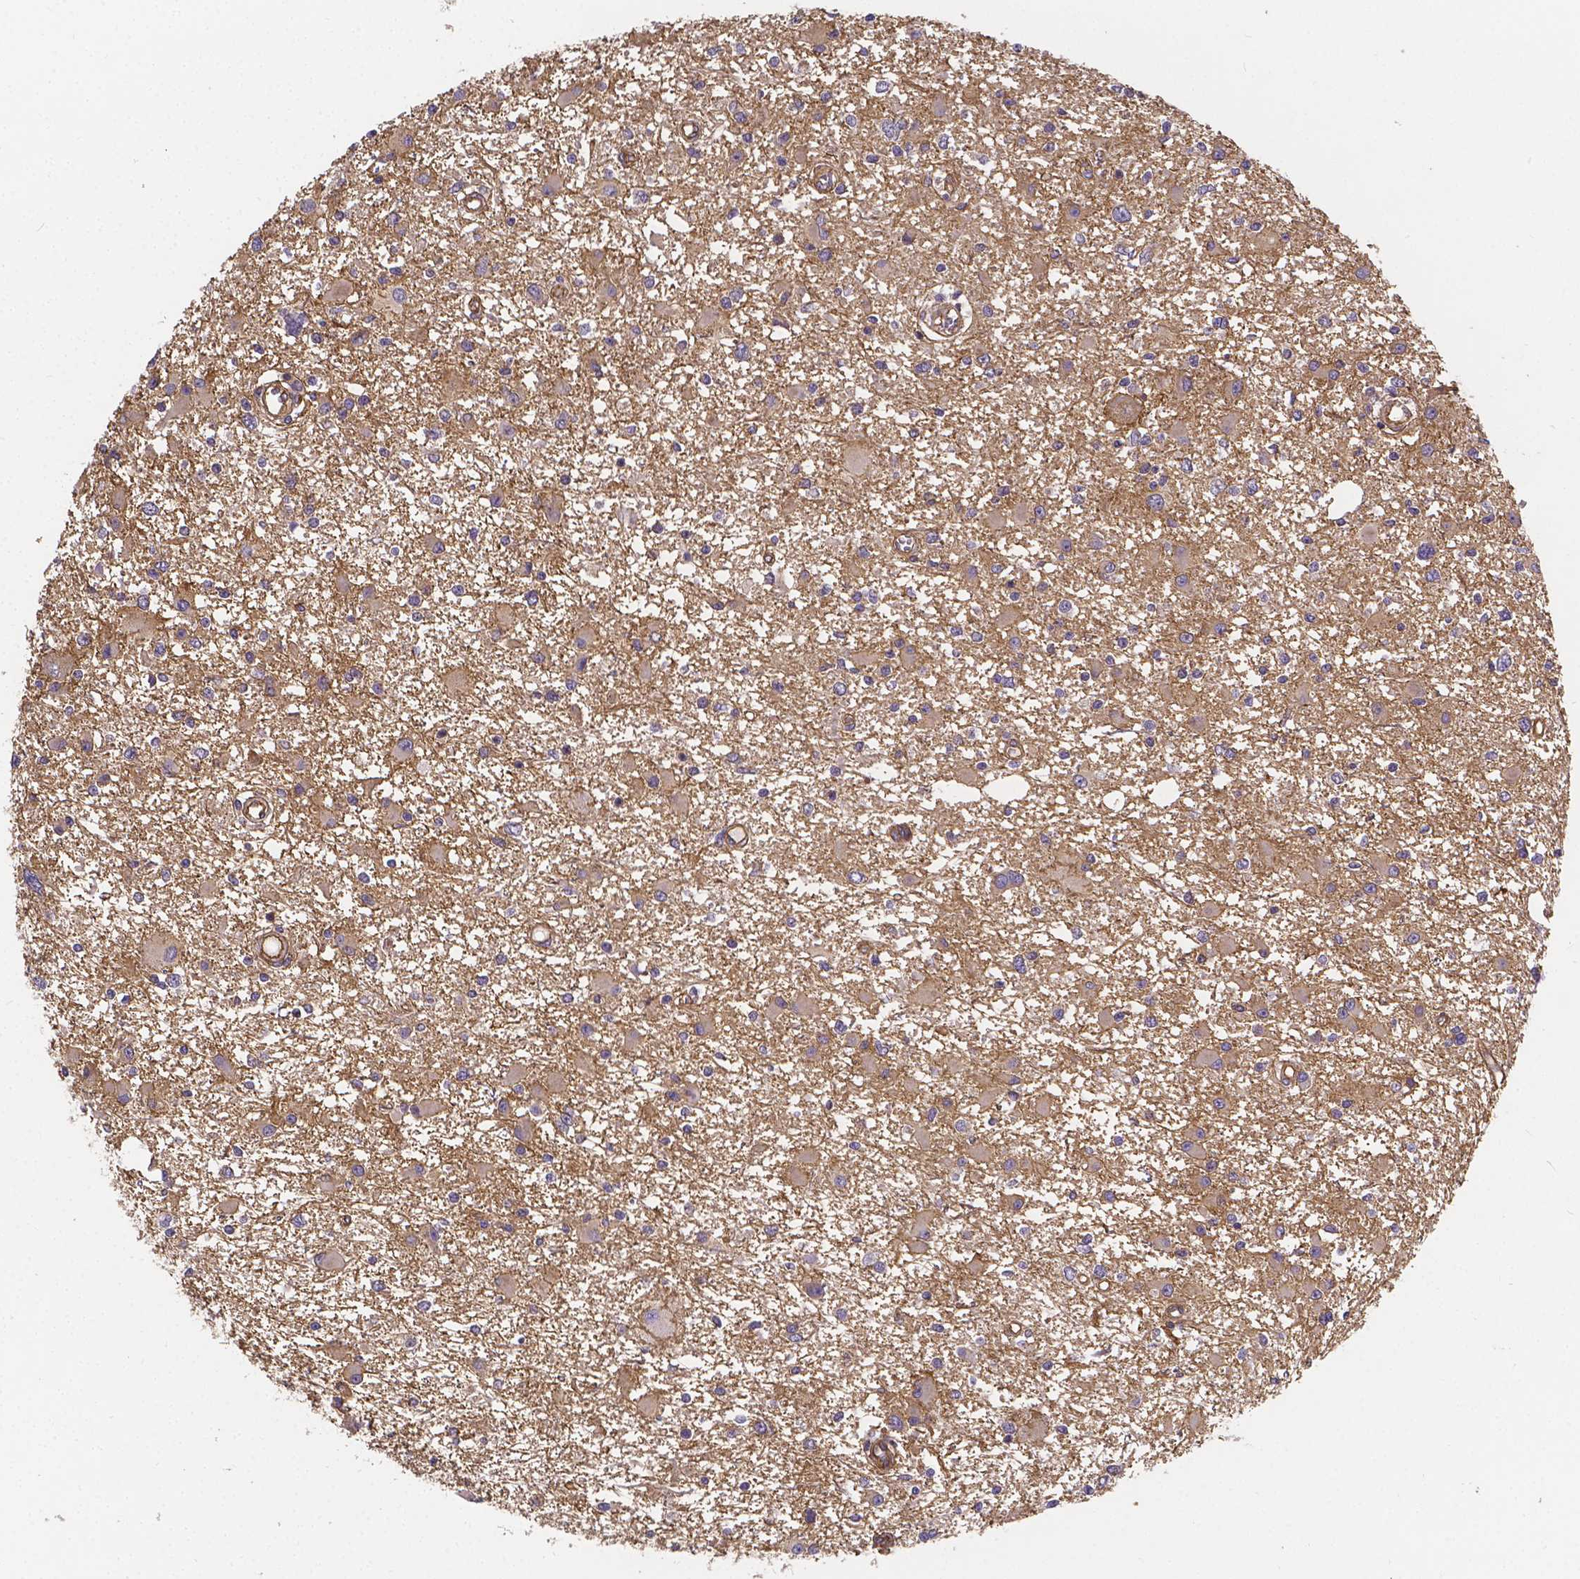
{"staining": {"intensity": "weak", "quantity": ">75%", "location": "cytoplasmic/membranous"}, "tissue": "glioma", "cell_type": "Tumor cells", "image_type": "cancer", "snomed": [{"axis": "morphology", "description": "Glioma, malignant, High grade"}, {"axis": "topography", "description": "Brain"}], "caption": "High-magnification brightfield microscopy of glioma stained with DAB (3,3'-diaminobenzidine) (brown) and counterstained with hematoxylin (blue). tumor cells exhibit weak cytoplasmic/membranous expression is seen in about>75% of cells.", "gene": "CLINT1", "patient": {"sex": "male", "age": 54}}